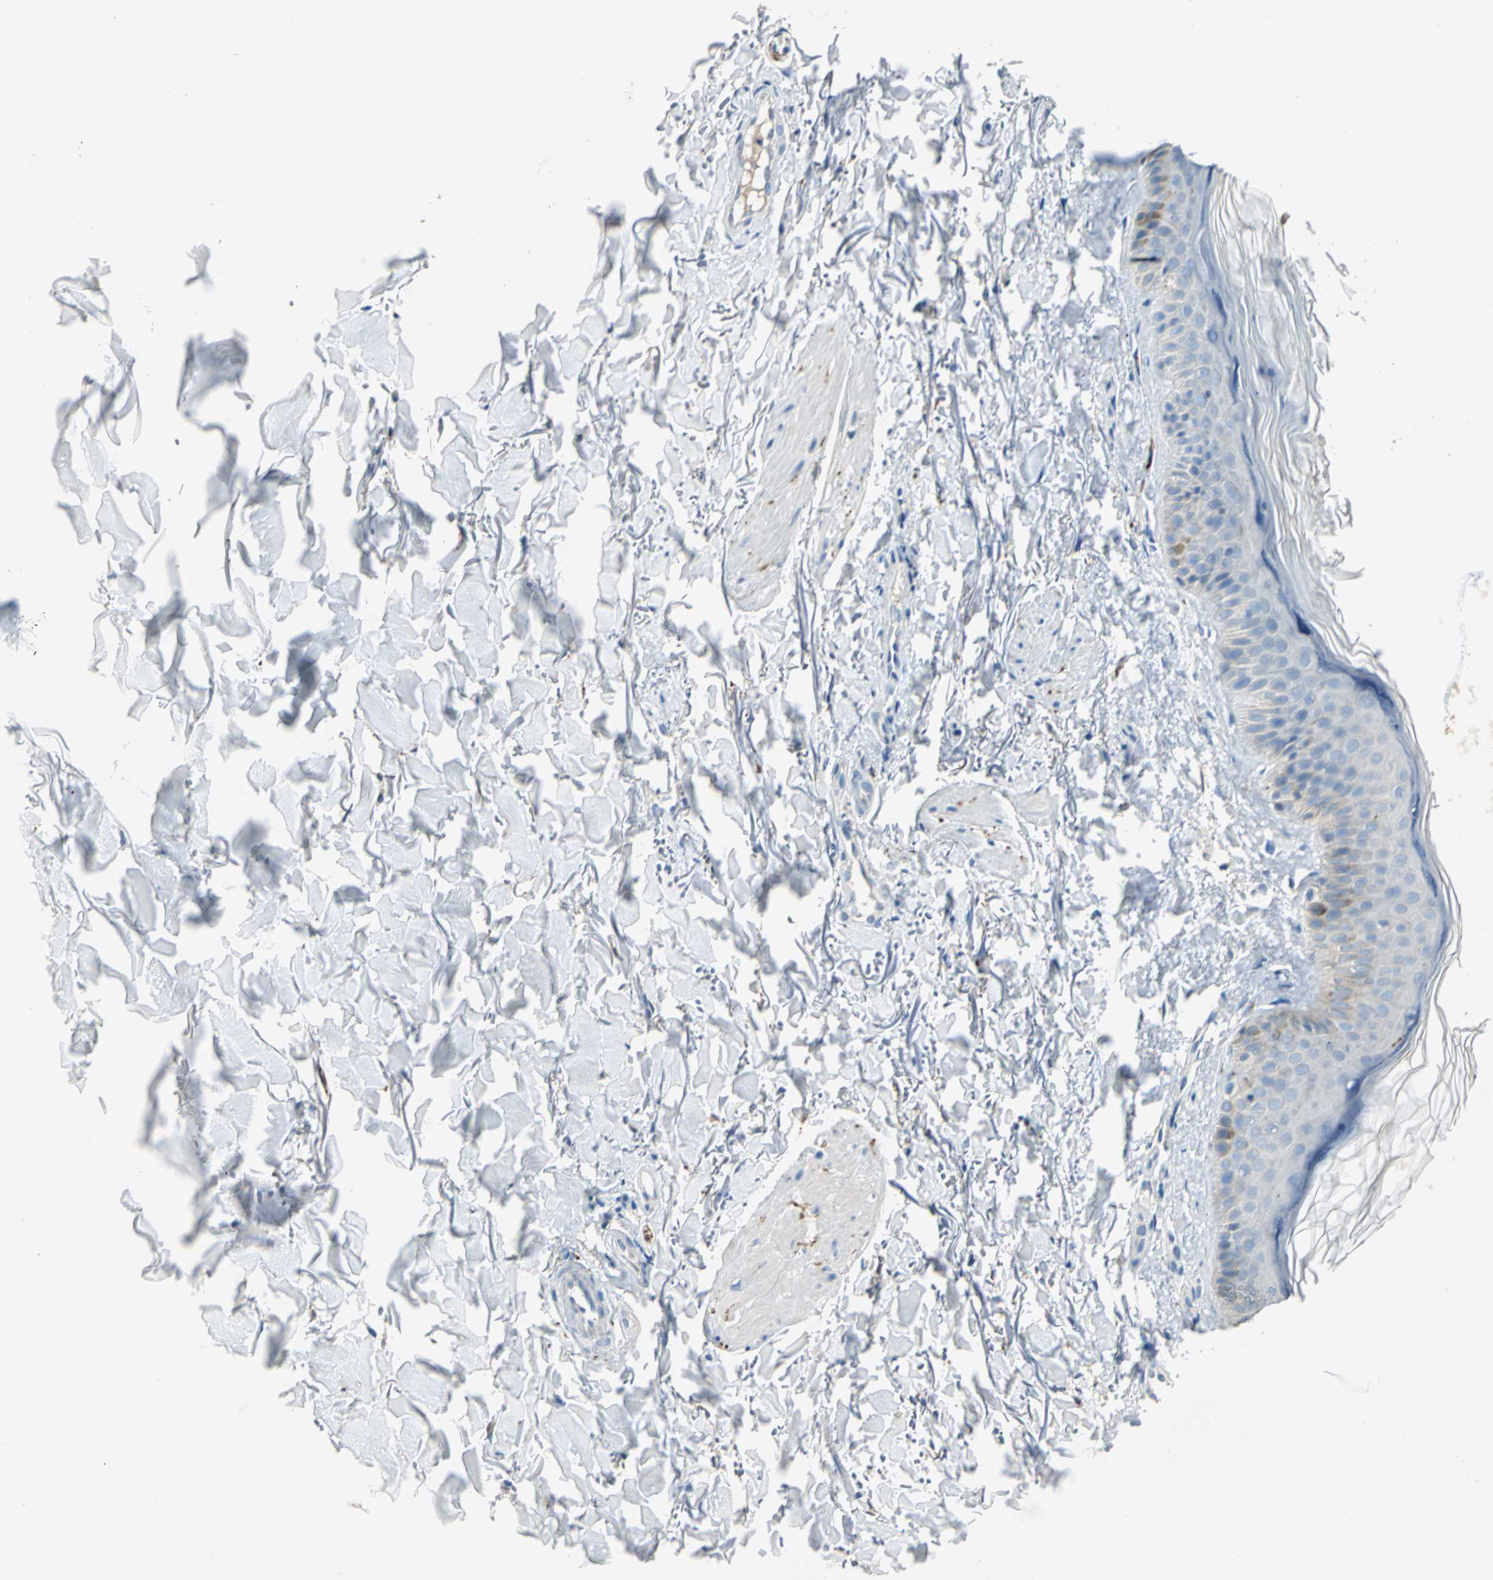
{"staining": {"intensity": "negative", "quantity": "none", "location": "none"}, "tissue": "skin", "cell_type": "Fibroblasts", "image_type": "normal", "snomed": [{"axis": "morphology", "description": "Normal tissue, NOS"}, {"axis": "topography", "description": "Skin"}], "caption": "Micrograph shows no protein positivity in fibroblasts of normal skin. (Brightfield microscopy of DAB IHC at high magnification).", "gene": "UCHL1", "patient": {"sex": "male", "age": 71}}